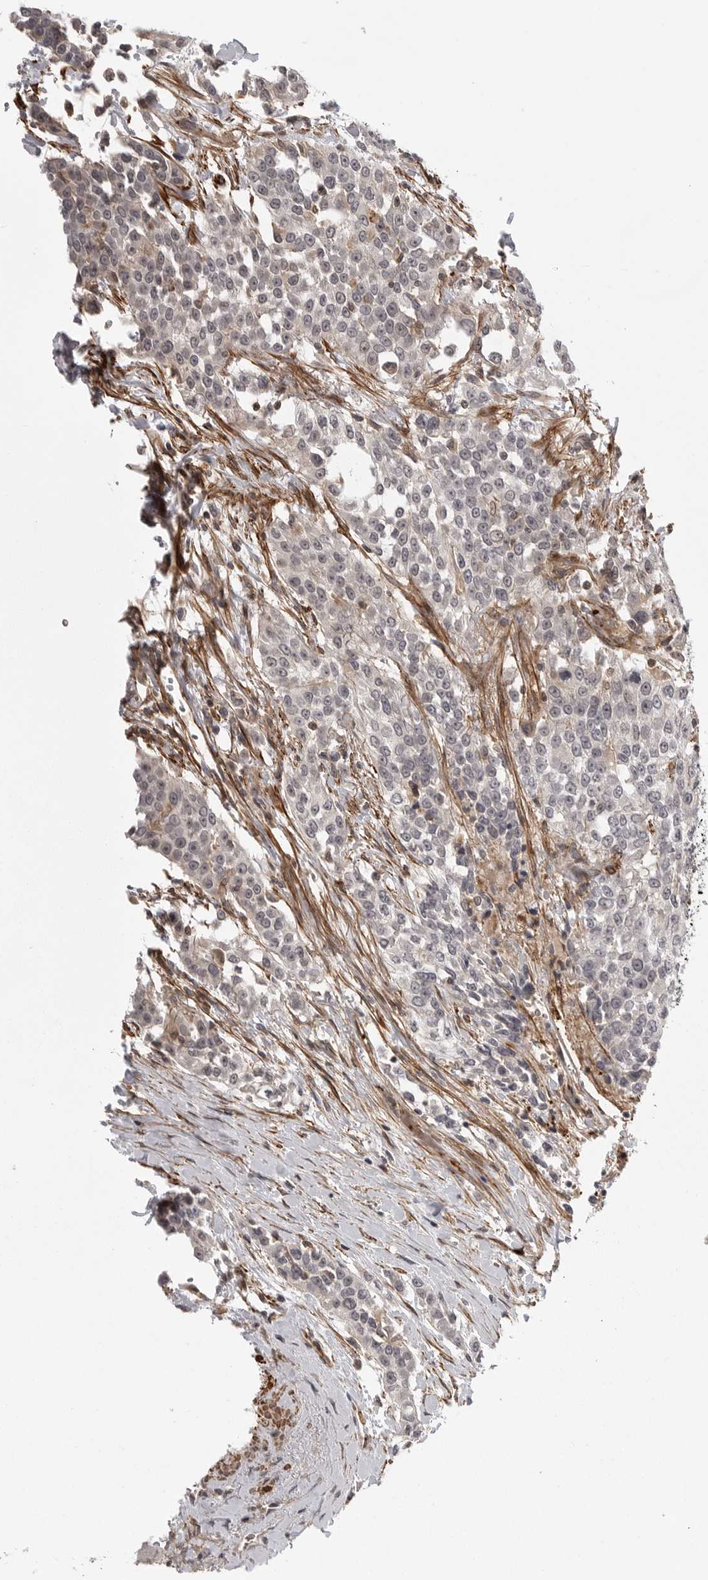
{"staining": {"intensity": "negative", "quantity": "none", "location": "none"}, "tissue": "urothelial cancer", "cell_type": "Tumor cells", "image_type": "cancer", "snomed": [{"axis": "morphology", "description": "Urothelial carcinoma, High grade"}, {"axis": "topography", "description": "Urinary bladder"}], "caption": "High magnification brightfield microscopy of urothelial cancer stained with DAB (brown) and counterstained with hematoxylin (blue): tumor cells show no significant expression. (Stains: DAB IHC with hematoxylin counter stain, Microscopy: brightfield microscopy at high magnification).", "gene": "TUT4", "patient": {"sex": "female", "age": 80}}